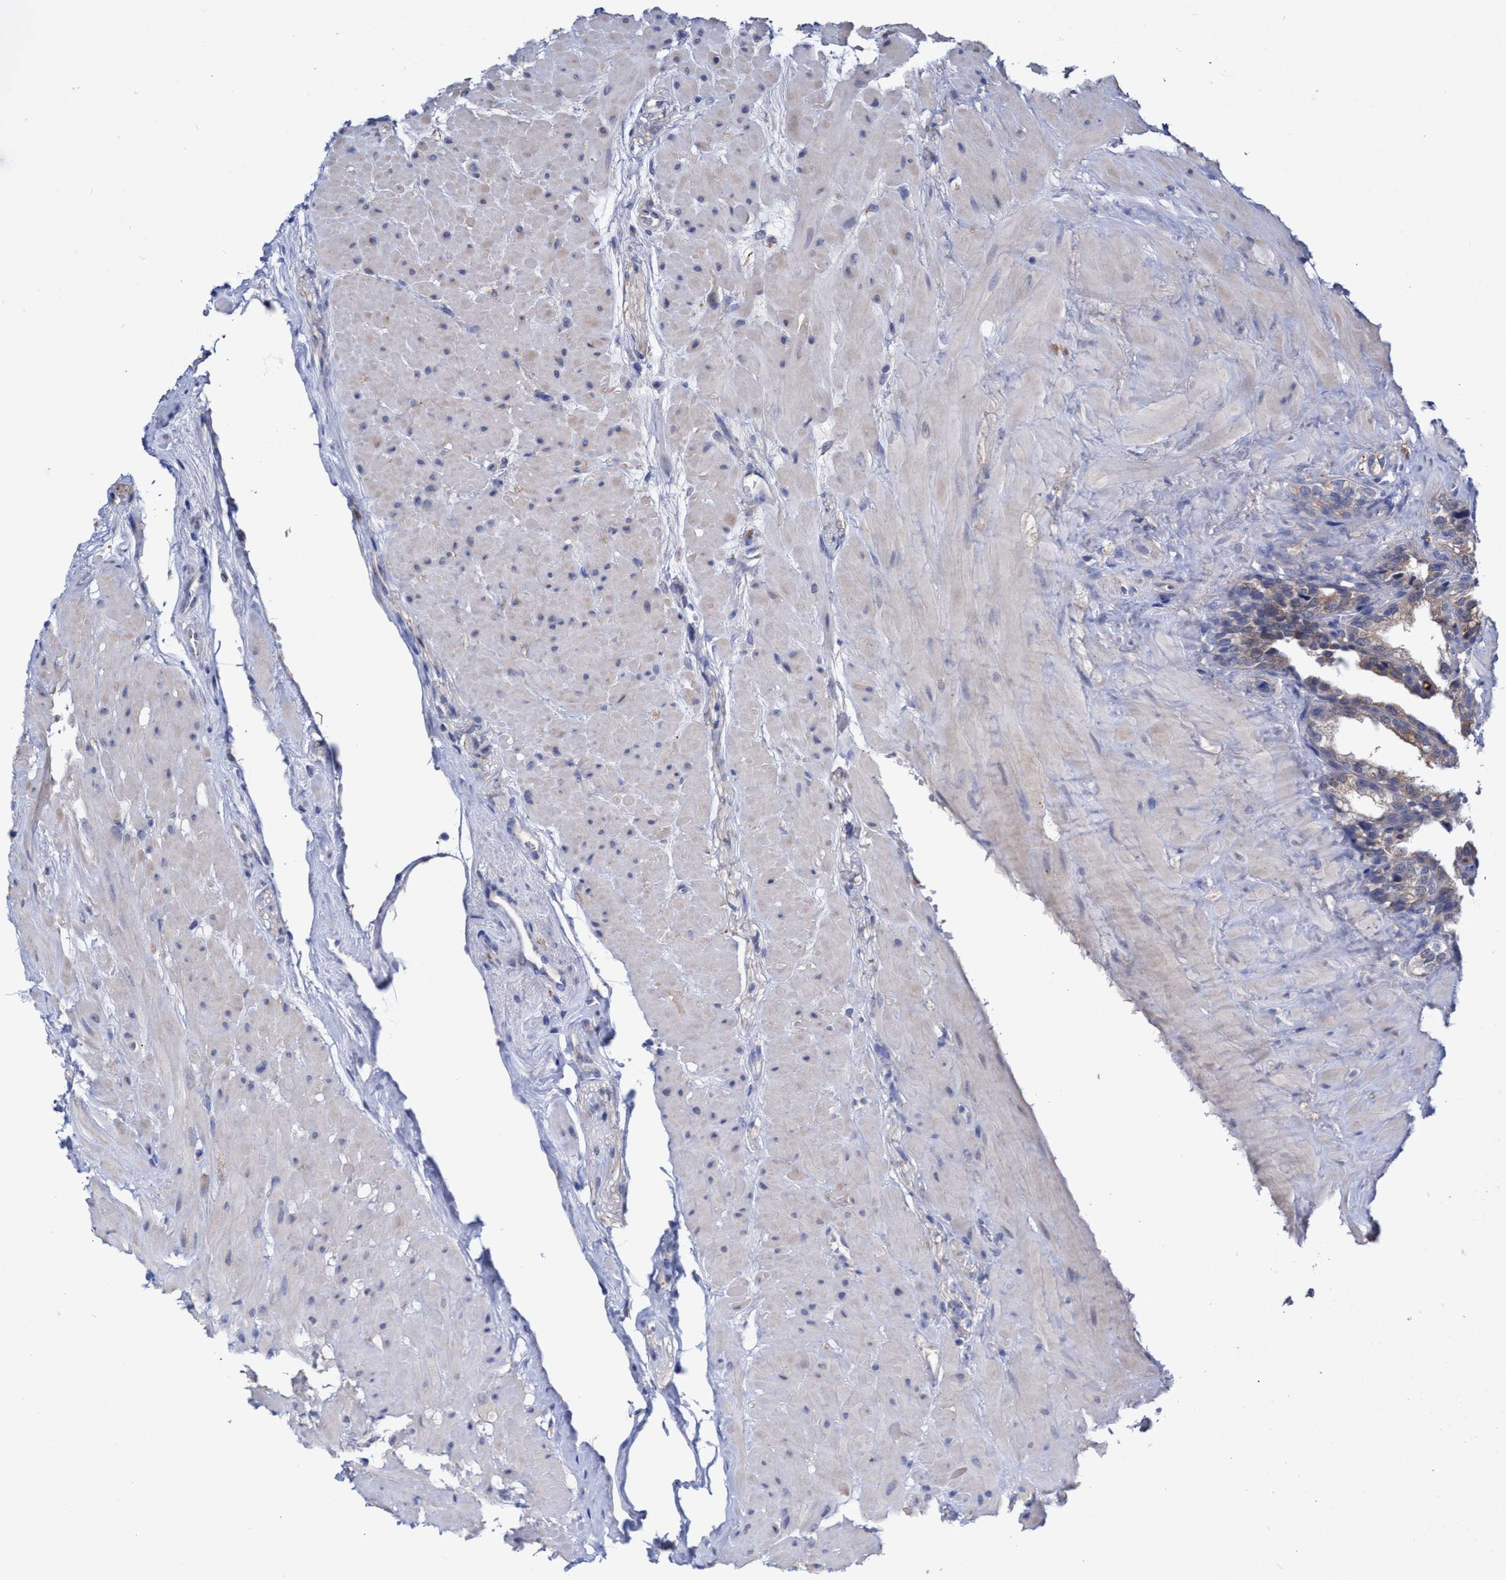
{"staining": {"intensity": "weak", "quantity": "25%-75%", "location": "cytoplasmic/membranous"}, "tissue": "seminal vesicle", "cell_type": "Glandular cells", "image_type": "normal", "snomed": [{"axis": "morphology", "description": "Normal tissue, NOS"}, {"axis": "topography", "description": "Seminal veicle"}], "caption": "Weak cytoplasmic/membranous positivity is seen in about 25%-75% of glandular cells in normal seminal vesicle. (IHC, brightfield microscopy, high magnification).", "gene": "SVEP1", "patient": {"sex": "male", "age": 68}}